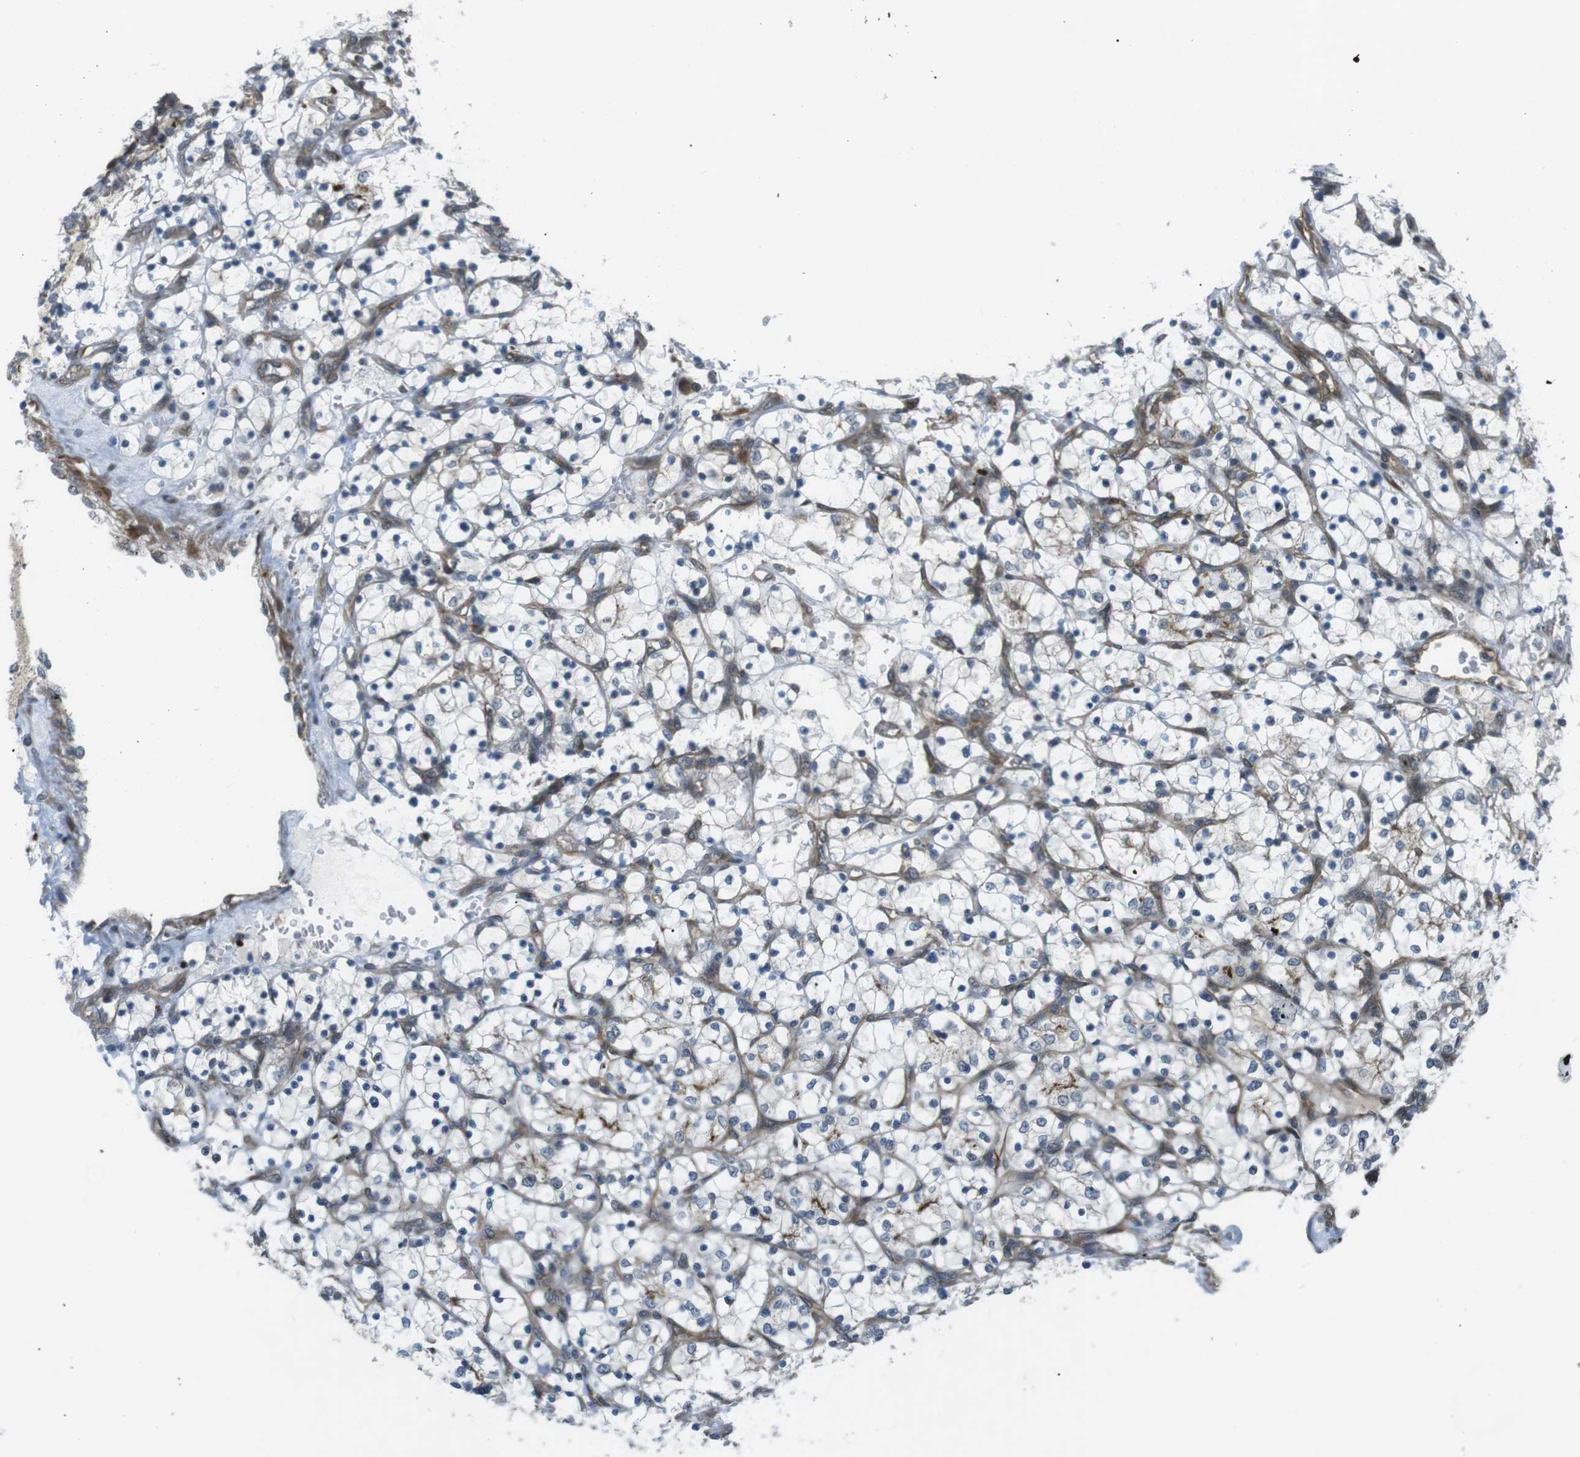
{"staining": {"intensity": "weak", "quantity": "25%-75%", "location": "cytoplasmic/membranous"}, "tissue": "renal cancer", "cell_type": "Tumor cells", "image_type": "cancer", "snomed": [{"axis": "morphology", "description": "Adenocarcinoma, NOS"}, {"axis": "topography", "description": "Kidney"}], "caption": "Tumor cells show low levels of weak cytoplasmic/membranous staining in approximately 25%-75% of cells in human renal adenocarcinoma.", "gene": "KANK2", "patient": {"sex": "female", "age": 69}}